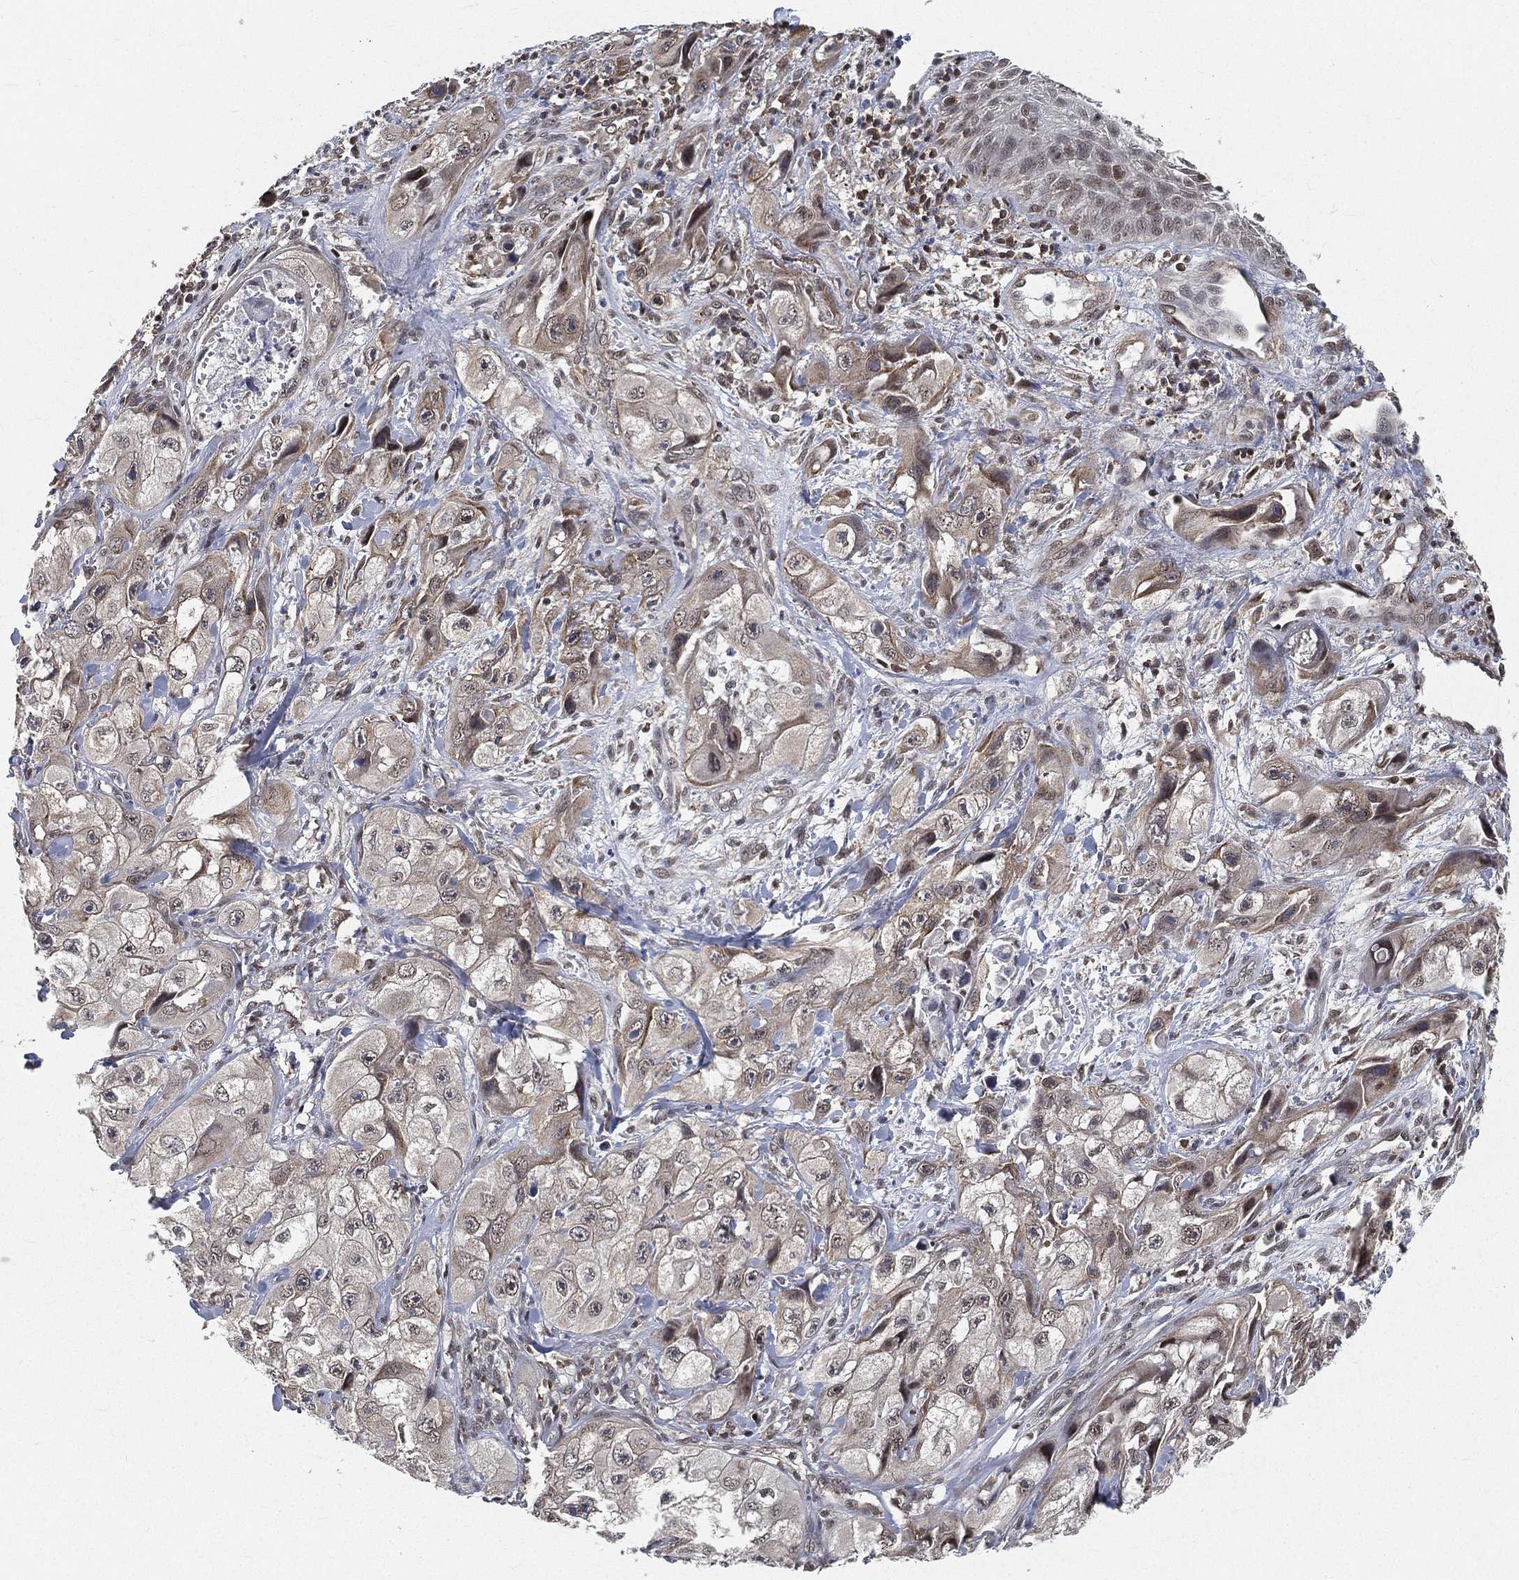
{"staining": {"intensity": "weak", "quantity": ">75%", "location": "cytoplasmic/membranous"}, "tissue": "skin cancer", "cell_type": "Tumor cells", "image_type": "cancer", "snomed": [{"axis": "morphology", "description": "Squamous cell carcinoma, NOS"}, {"axis": "topography", "description": "Skin"}, {"axis": "topography", "description": "Subcutis"}], "caption": "Skin cancer (squamous cell carcinoma) stained for a protein shows weak cytoplasmic/membranous positivity in tumor cells.", "gene": "RSRC2", "patient": {"sex": "male", "age": 73}}